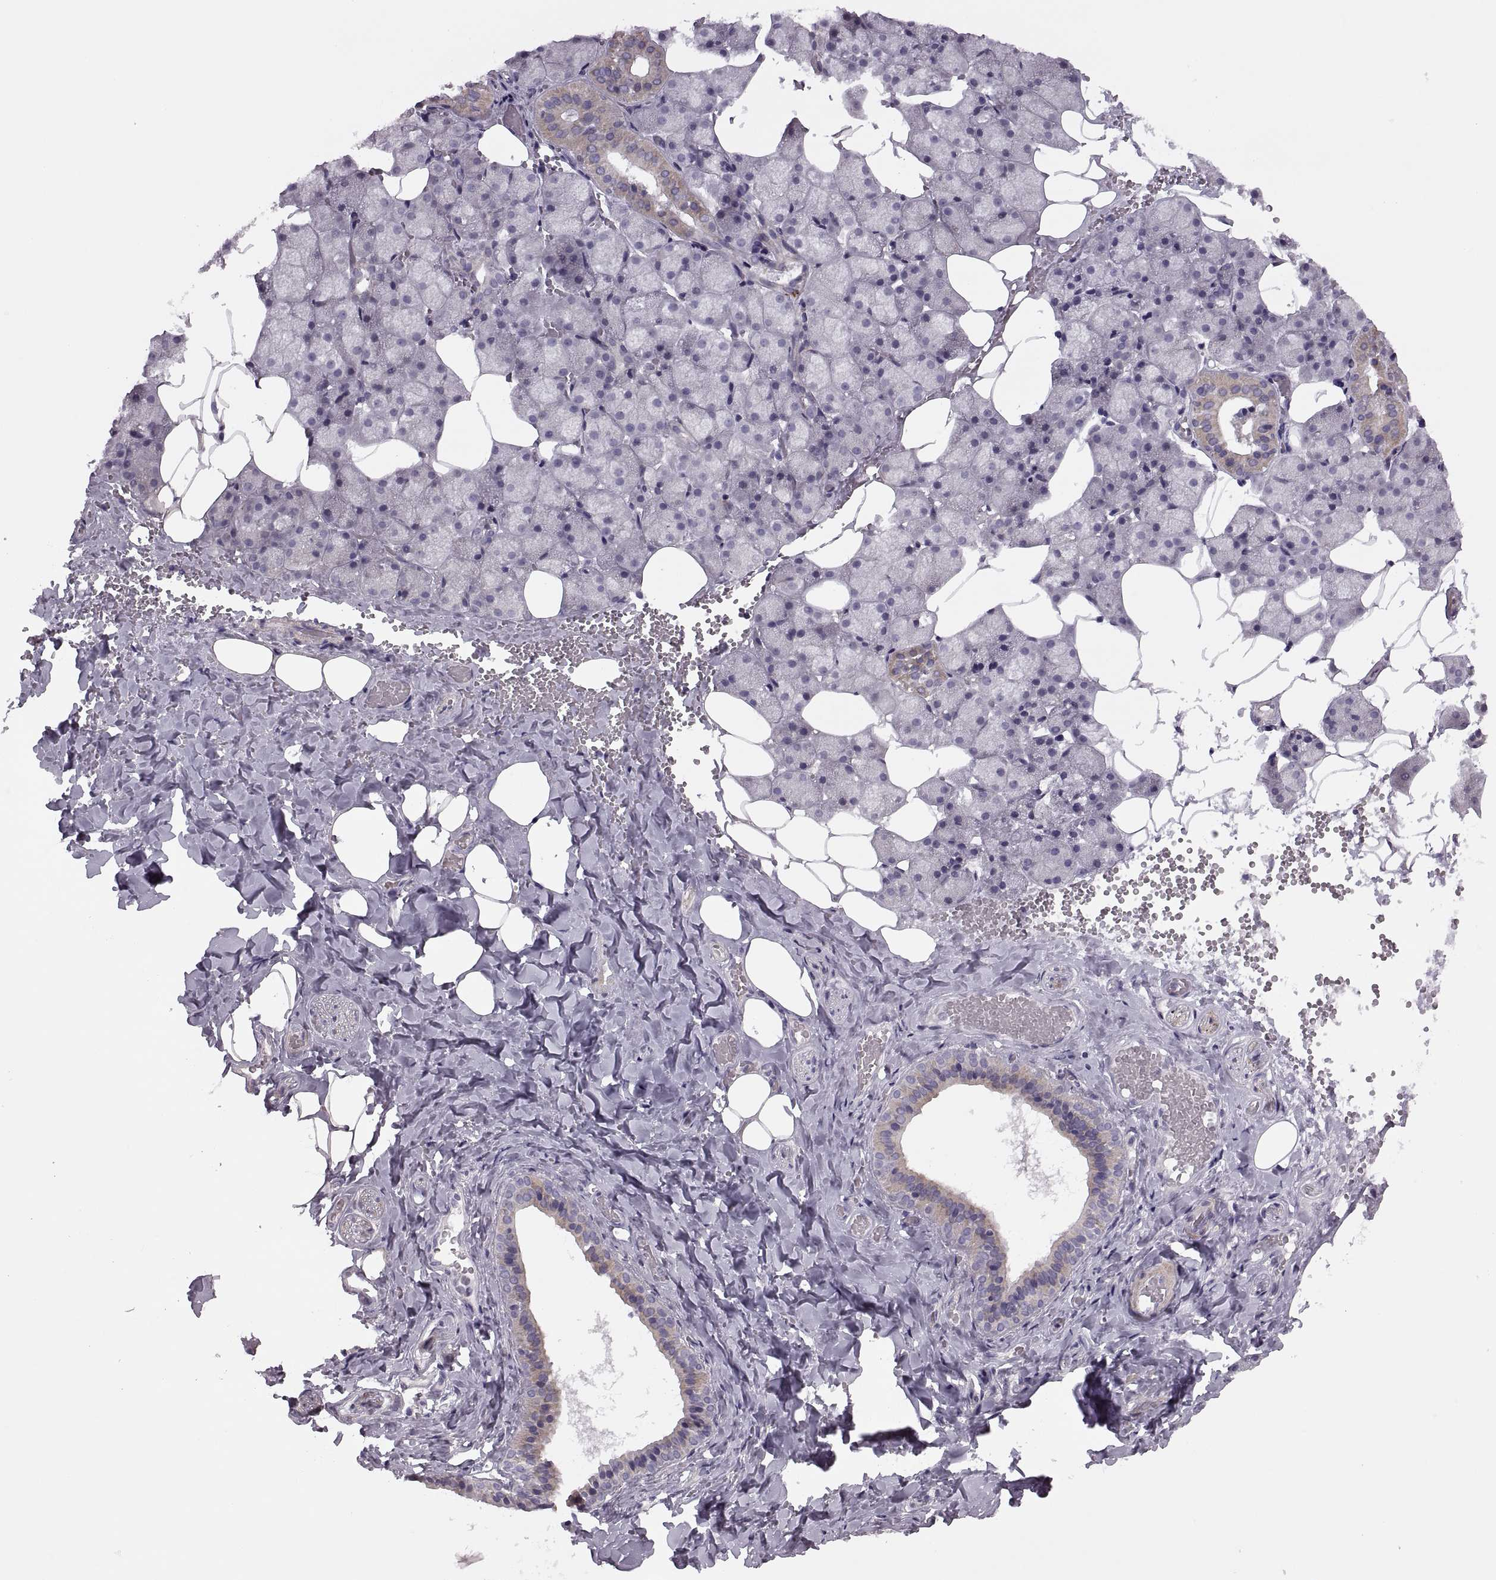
{"staining": {"intensity": "weak", "quantity": "<25%", "location": "cytoplasmic/membranous"}, "tissue": "salivary gland", "cell_type": "Glandular cells", "image_type": "normal", "snomed": [{"axis": "morphology", "description": "Normal tissue, NOS"}, {"axis": "topography", "description": "Salivary gland"}], "caption": "Immunohistochemical staining of normal salivary gland displays no significant expression in glandular cells.", "gene": "RIPK4", "patient": {"sex": "male", "age": 38}}